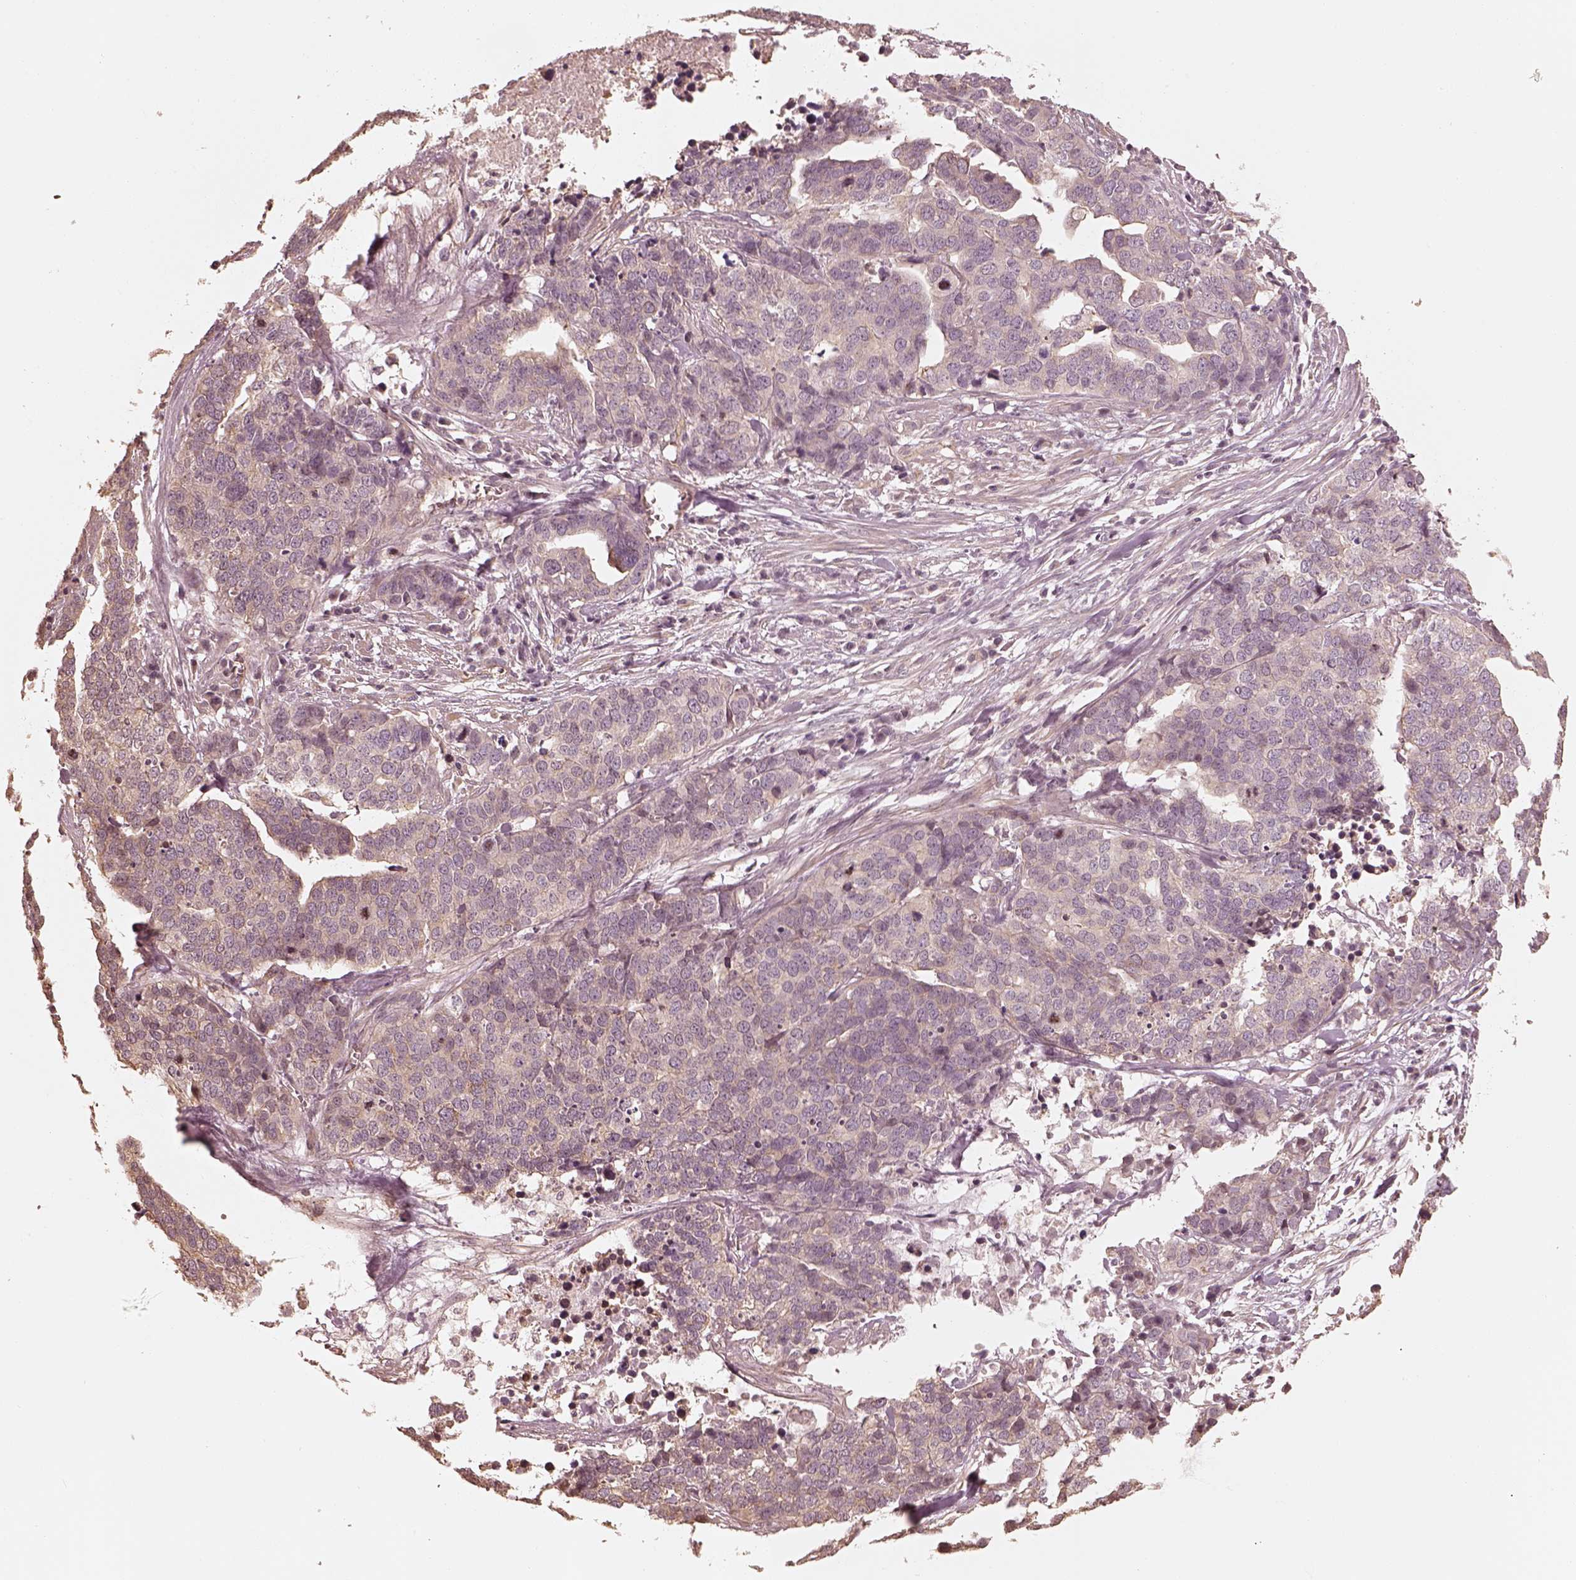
{"staining": {"intensity": "negative", "quantity": "none", "location": "none"}, "tissue": "ovarian cancer", "cell_type": "Tumor cells", "image_type": "cancer", "snomed": [{"axis": "morphology", "description": "Carcinoma, endometroid"}, {"axis": "topography", "description": "Ovary"}], "caption": "Human ovarian endometroid carcinoma stained for a protein using immunohistochemistry exhibits no staining in tumor cells.", "gene": "KIF5C", "patient": {"sex": "female", "age": 65}}